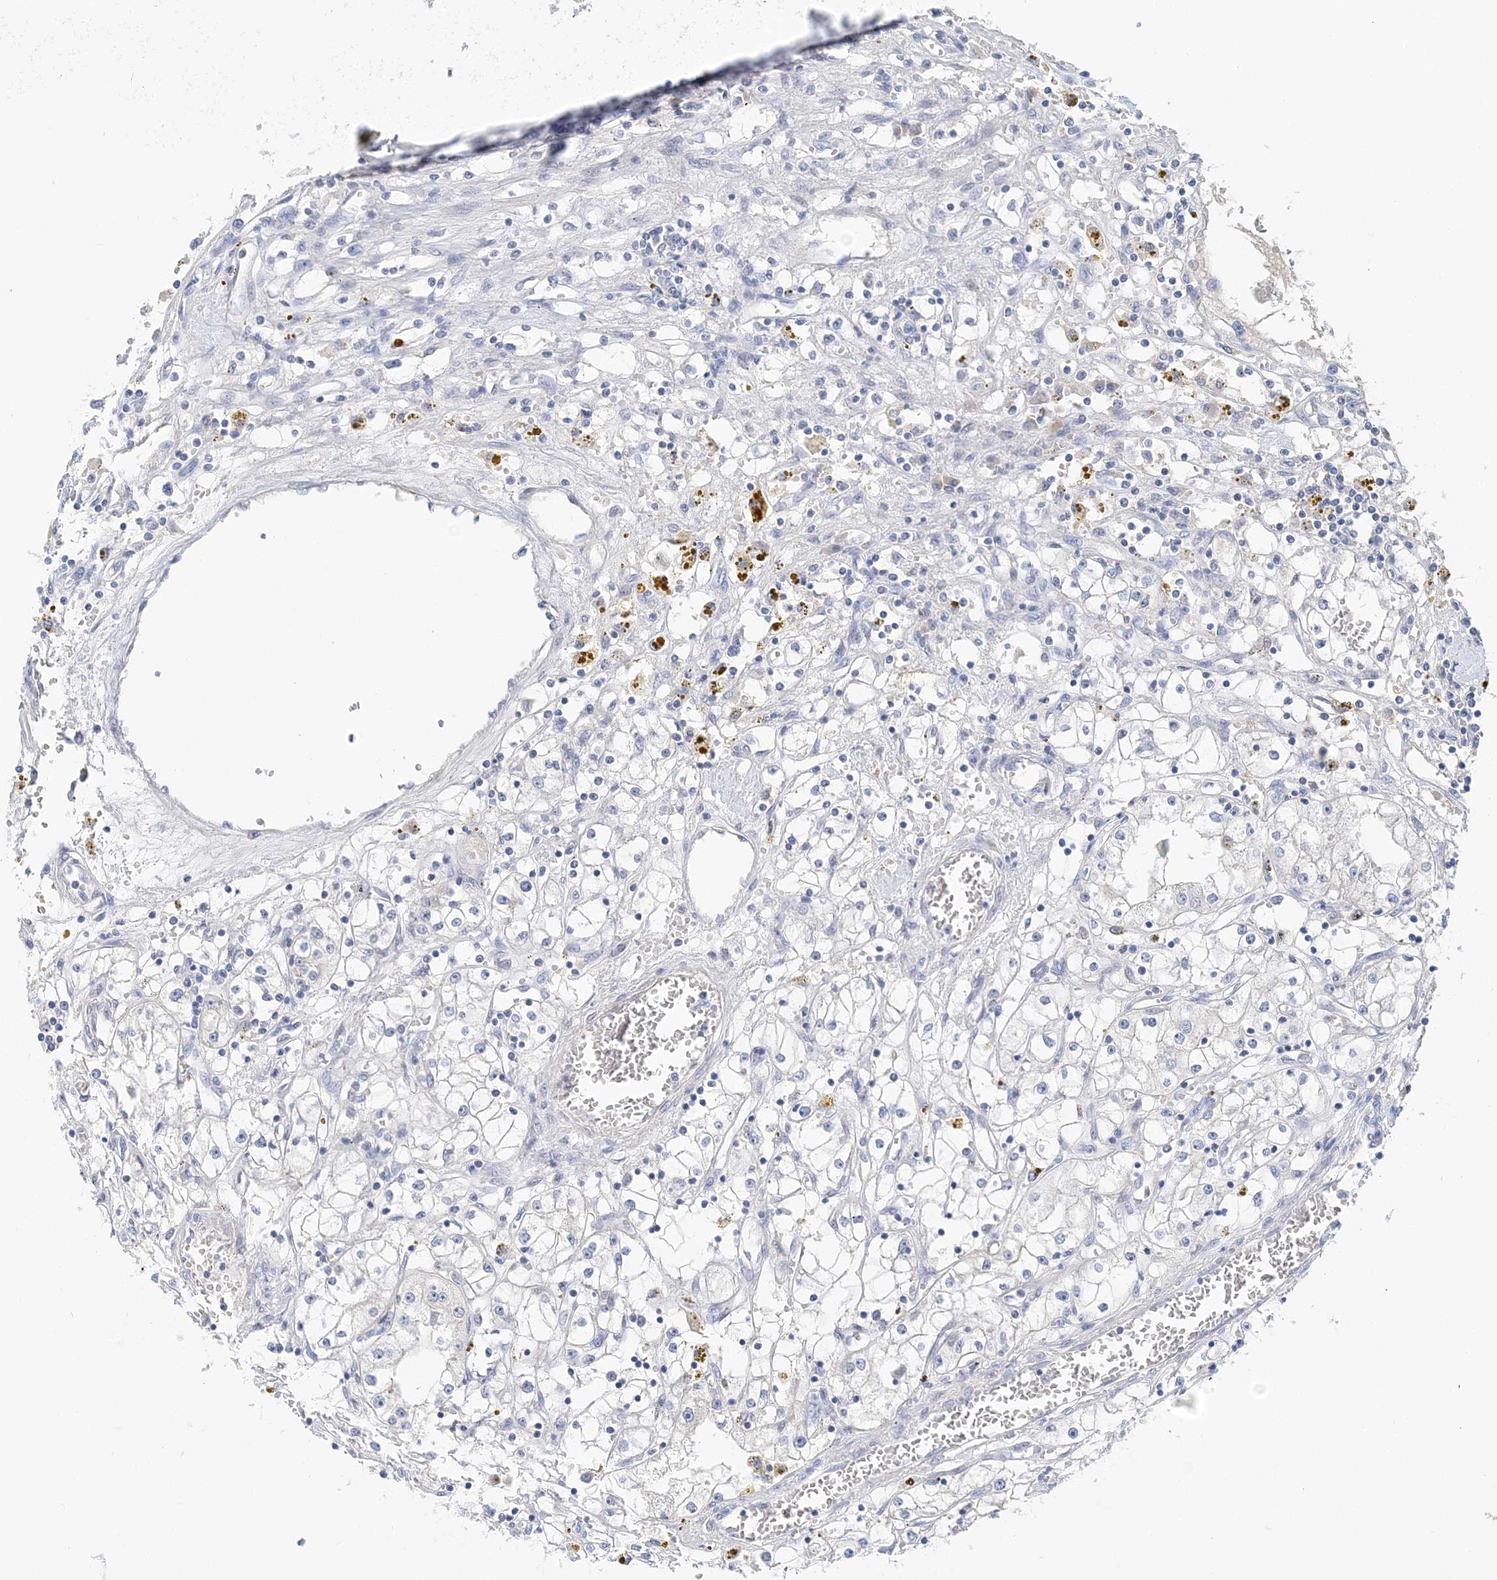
{"staining": {"intensity": "negative", "quantity": "none", "location": "none"}, "tissue": "renal cancer", "cell_type": "Tumor cells", "image_type": "cancer", "snomed": [{"axis": "morphology", "description": "Adenocarcinoma, NOS"}, {"axis": "topography", "description": "Kidney"}], "caption": "Tumor cells are negative for protein expression in human renal adenocarcinoma.", "gene": "LRRIQ4", "patient": {"sex": "male", "age": 56}}